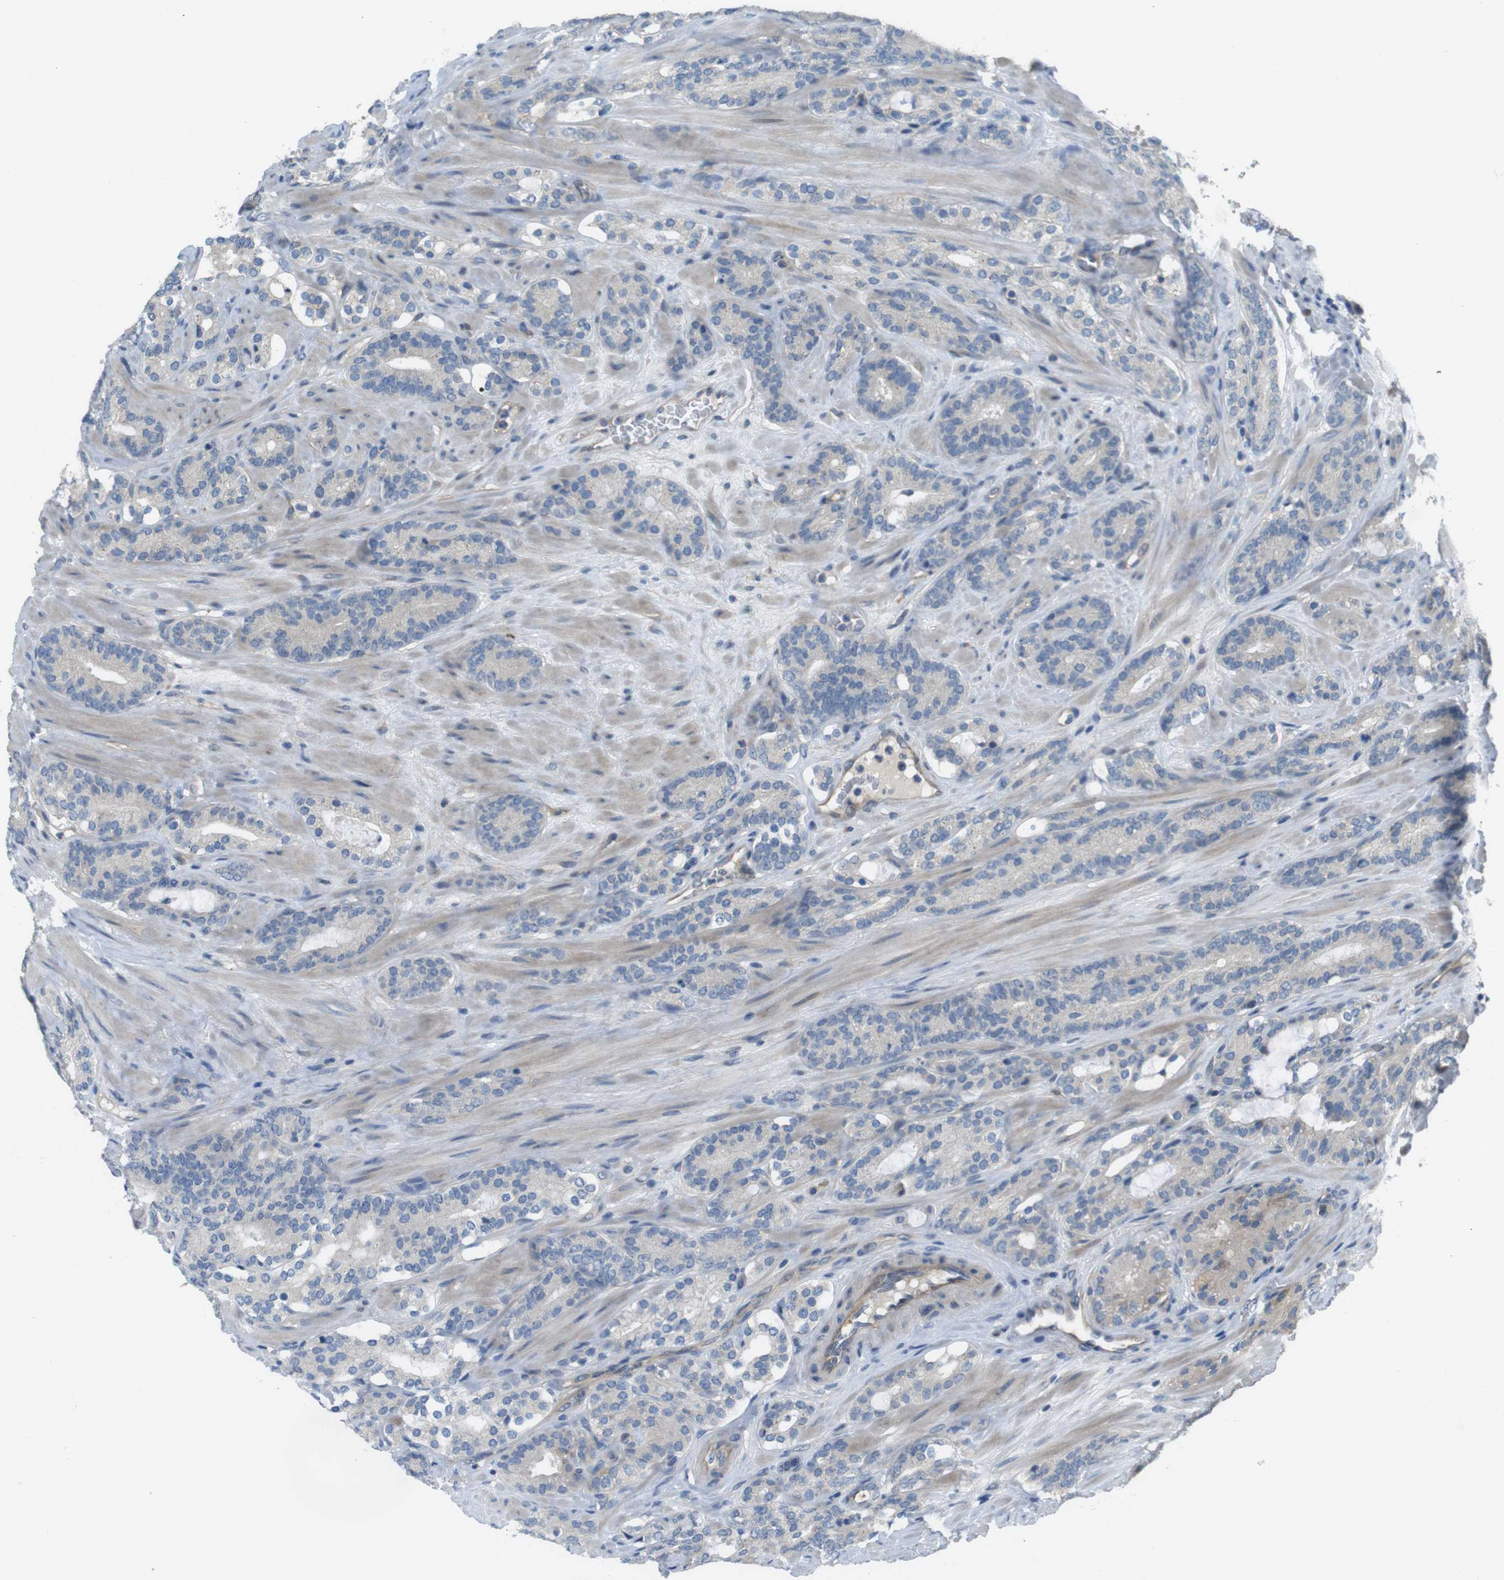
{"staining": {"intensity": "negative", "quantity": "none", "location": "none"}, "tissue": "prostate cancer", "cell_type": "Tumor cells", "image_type": "cancer", "snomed": [{"axis": "morphology", "description": "Adenocarcinoma, Low grade"}, {"axis": "topography", "description": "Prostate"}], "caption": "The image displays no staining of tumor cells in prostate cancer. (DAB immunohistochemistry (IHC) with hematoxylin counter stain).", "gene": "ABHD15", "patient": {"sex": "male", "age": 63}}